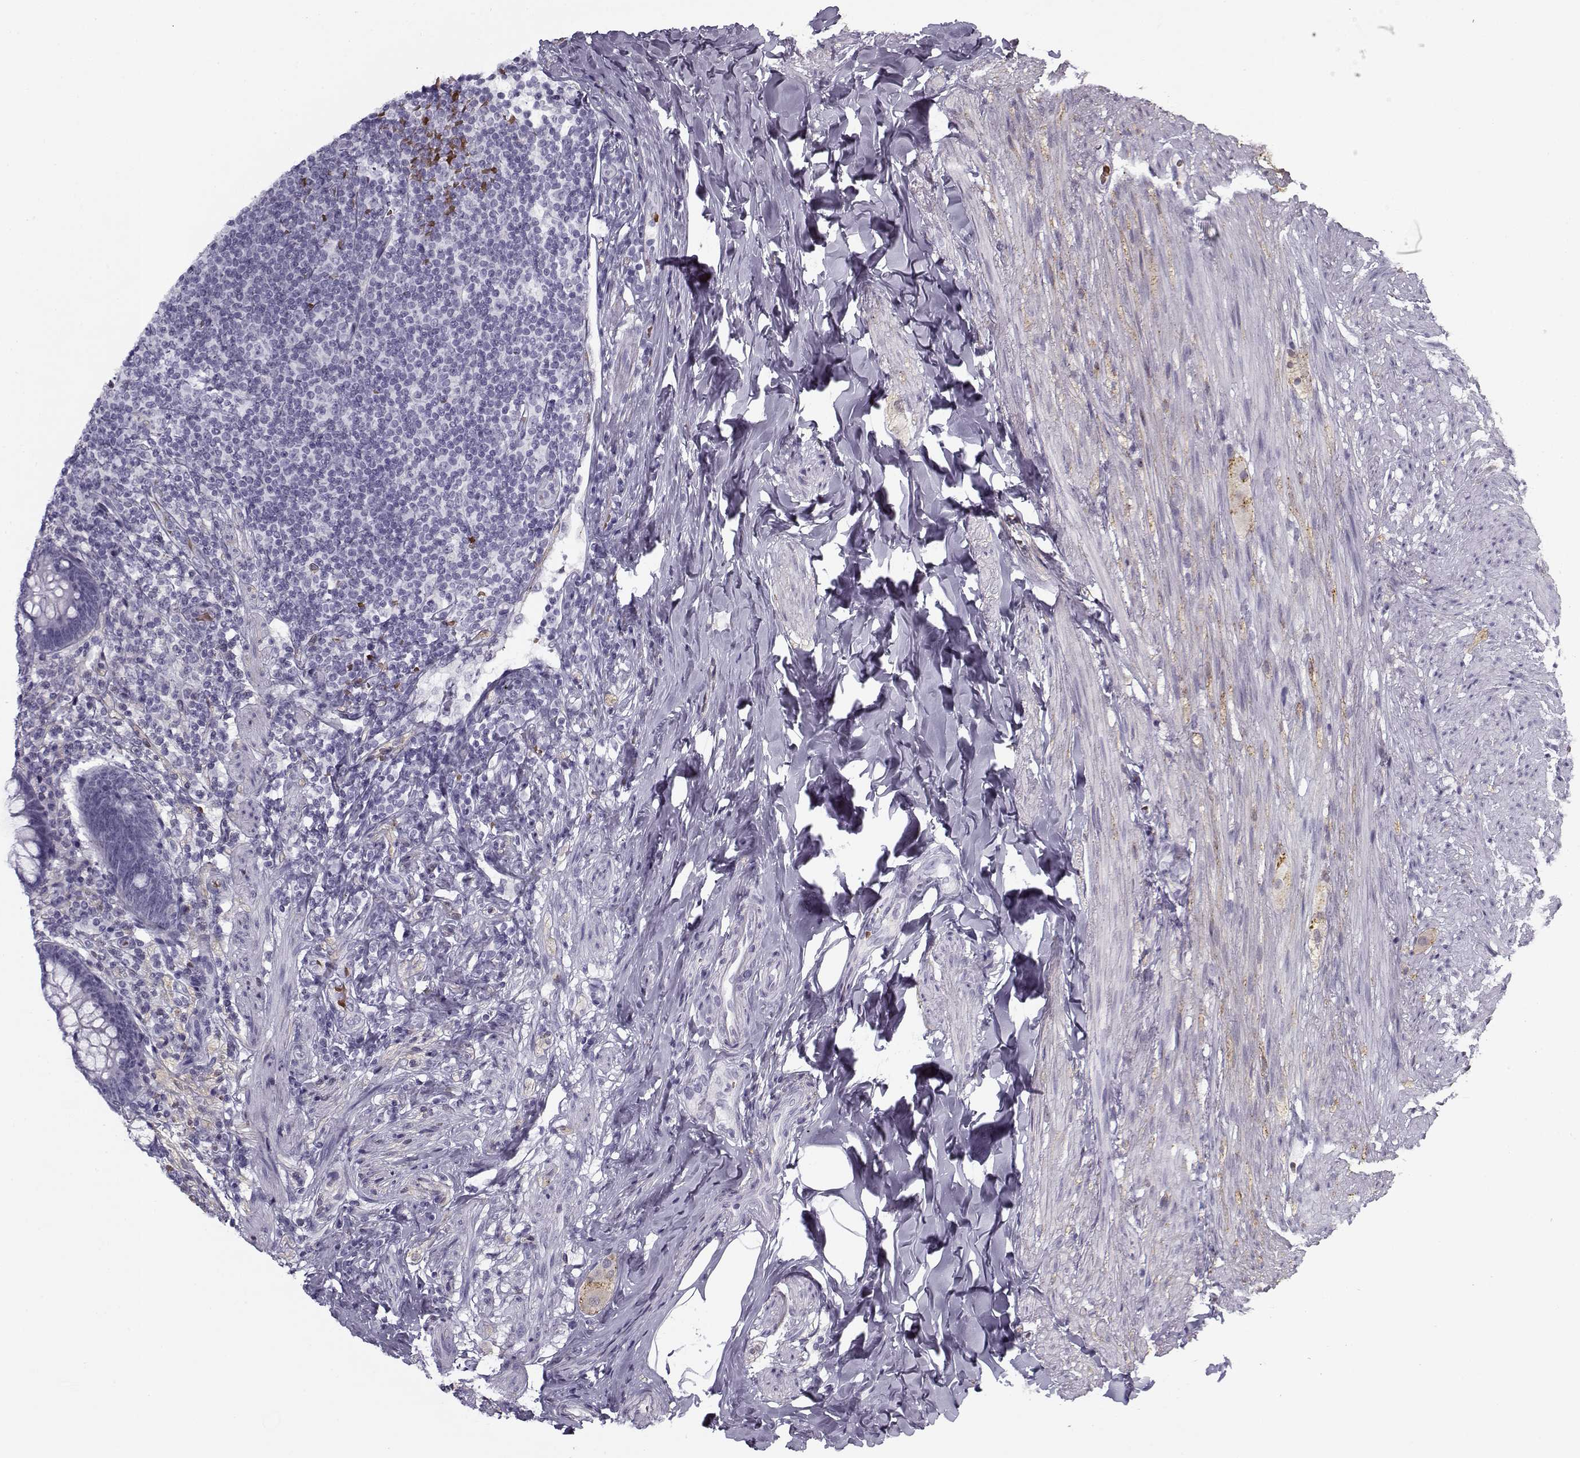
{"staining": {"intensity": "negative", "quantity": "none", "location": "none"}, "tissue": "appendix", "cell_type": "Glandular cells", "image_type": "normal", "snomed": [{"axis": "morphology", "description": "Normal tissue, NOS"}, {"axis": "topography", "description": "Appendix"}], "caption": "This is a image of immunohistochemistry (IHC) staining of unremarkable appendix, which shows no positivity in glandular cells.", "gene": "SNCA", "patient": {"sex": "male", "age": 47}}